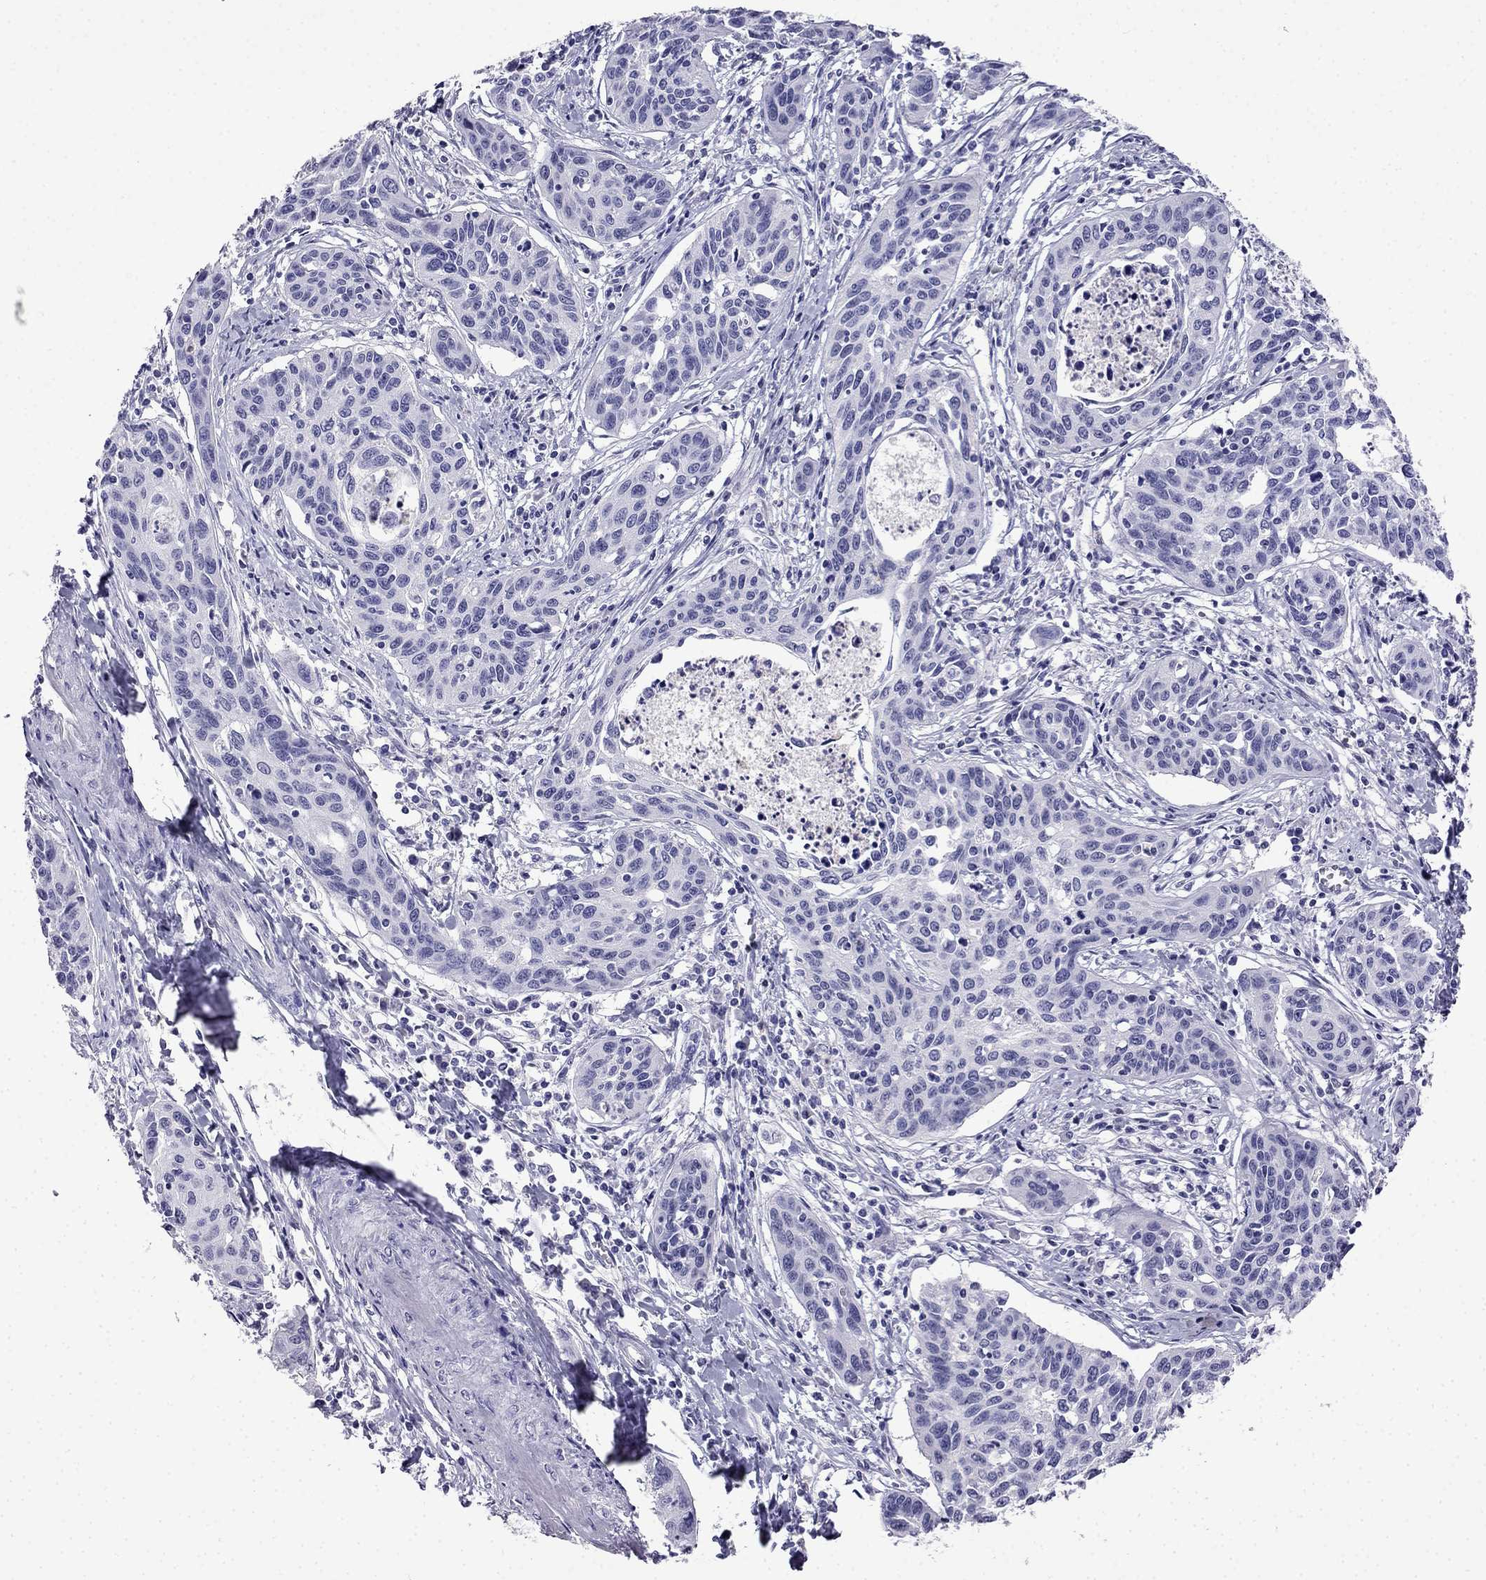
{"staining": {"intensity": "negative", "quantity": "none", "location": "none"}, "tissue": "cervical cancer", "cell_type": "Tumor cells", "image_type": "cancer", "snomed": [{"axis": "morphology", "description": "Squamous cell carcinoma, NOS"}, {"axis": "topography", "description": "Cervix"}], "caption": "This is an immunohistochemistry (IHC) micrograph of human squamous cell carcinoma (cervical). There is no expression in tumor cells.", "gene": "CDHR4", "patient": {"sex": "female", "age": 31}}